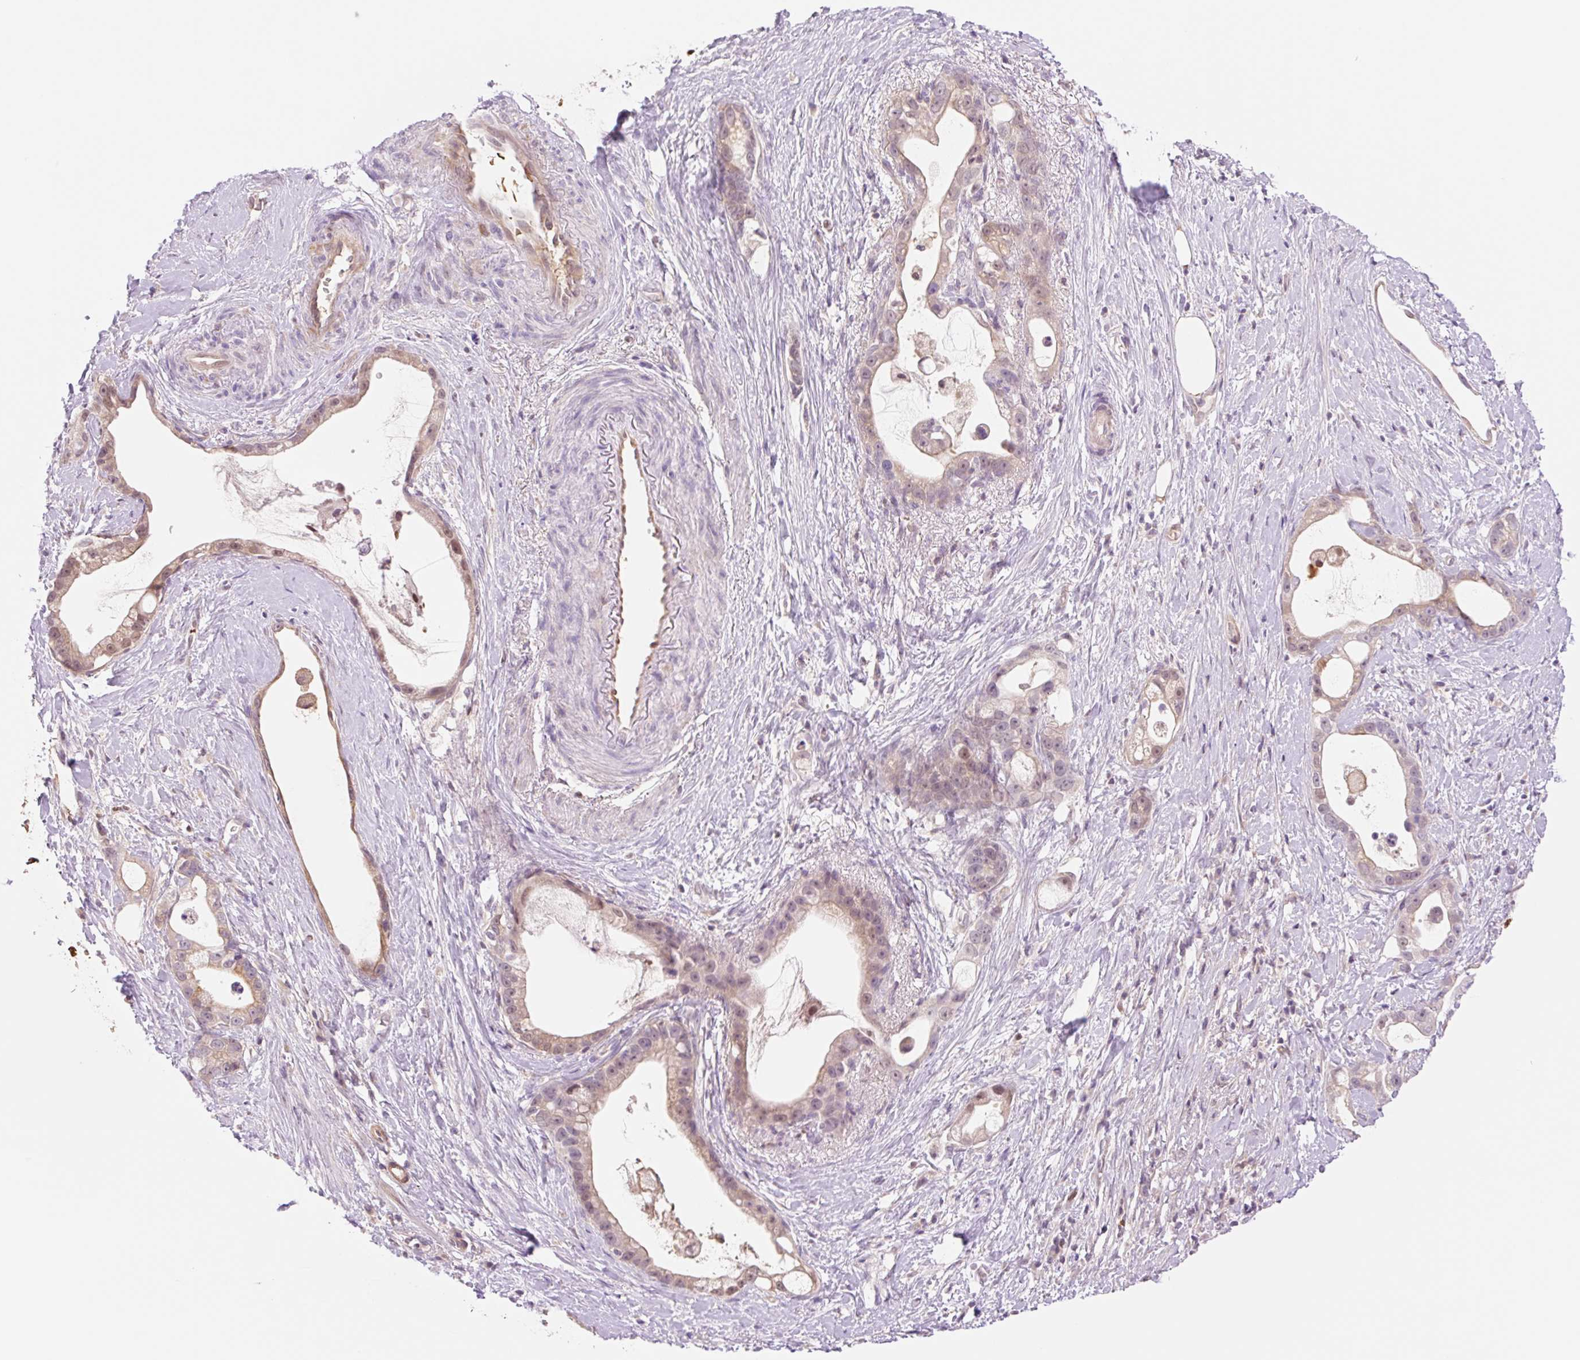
{"staining": {"intensity": "weak", "quantity": ">75%", "location": "cytoplasmic/membranous,nuclear"}, "tissue": "stomach cancer", "cell_type": "Tumor cells", "image_type": "cancer", "snomed": [{"axis": "morphology", "description": "Adenocarcinoma, NOS"}, {"axis": "topography", "description": "Stomach"}], "caption": "Weak cytoplasmic/membranous and nuclear staining for a protein is seen in about >75% of tumor cells of stomach cancer using immunohistochemistry (IHC).", "gene": "HEBP1", "patient": {"sex": "male", "age": 55}}